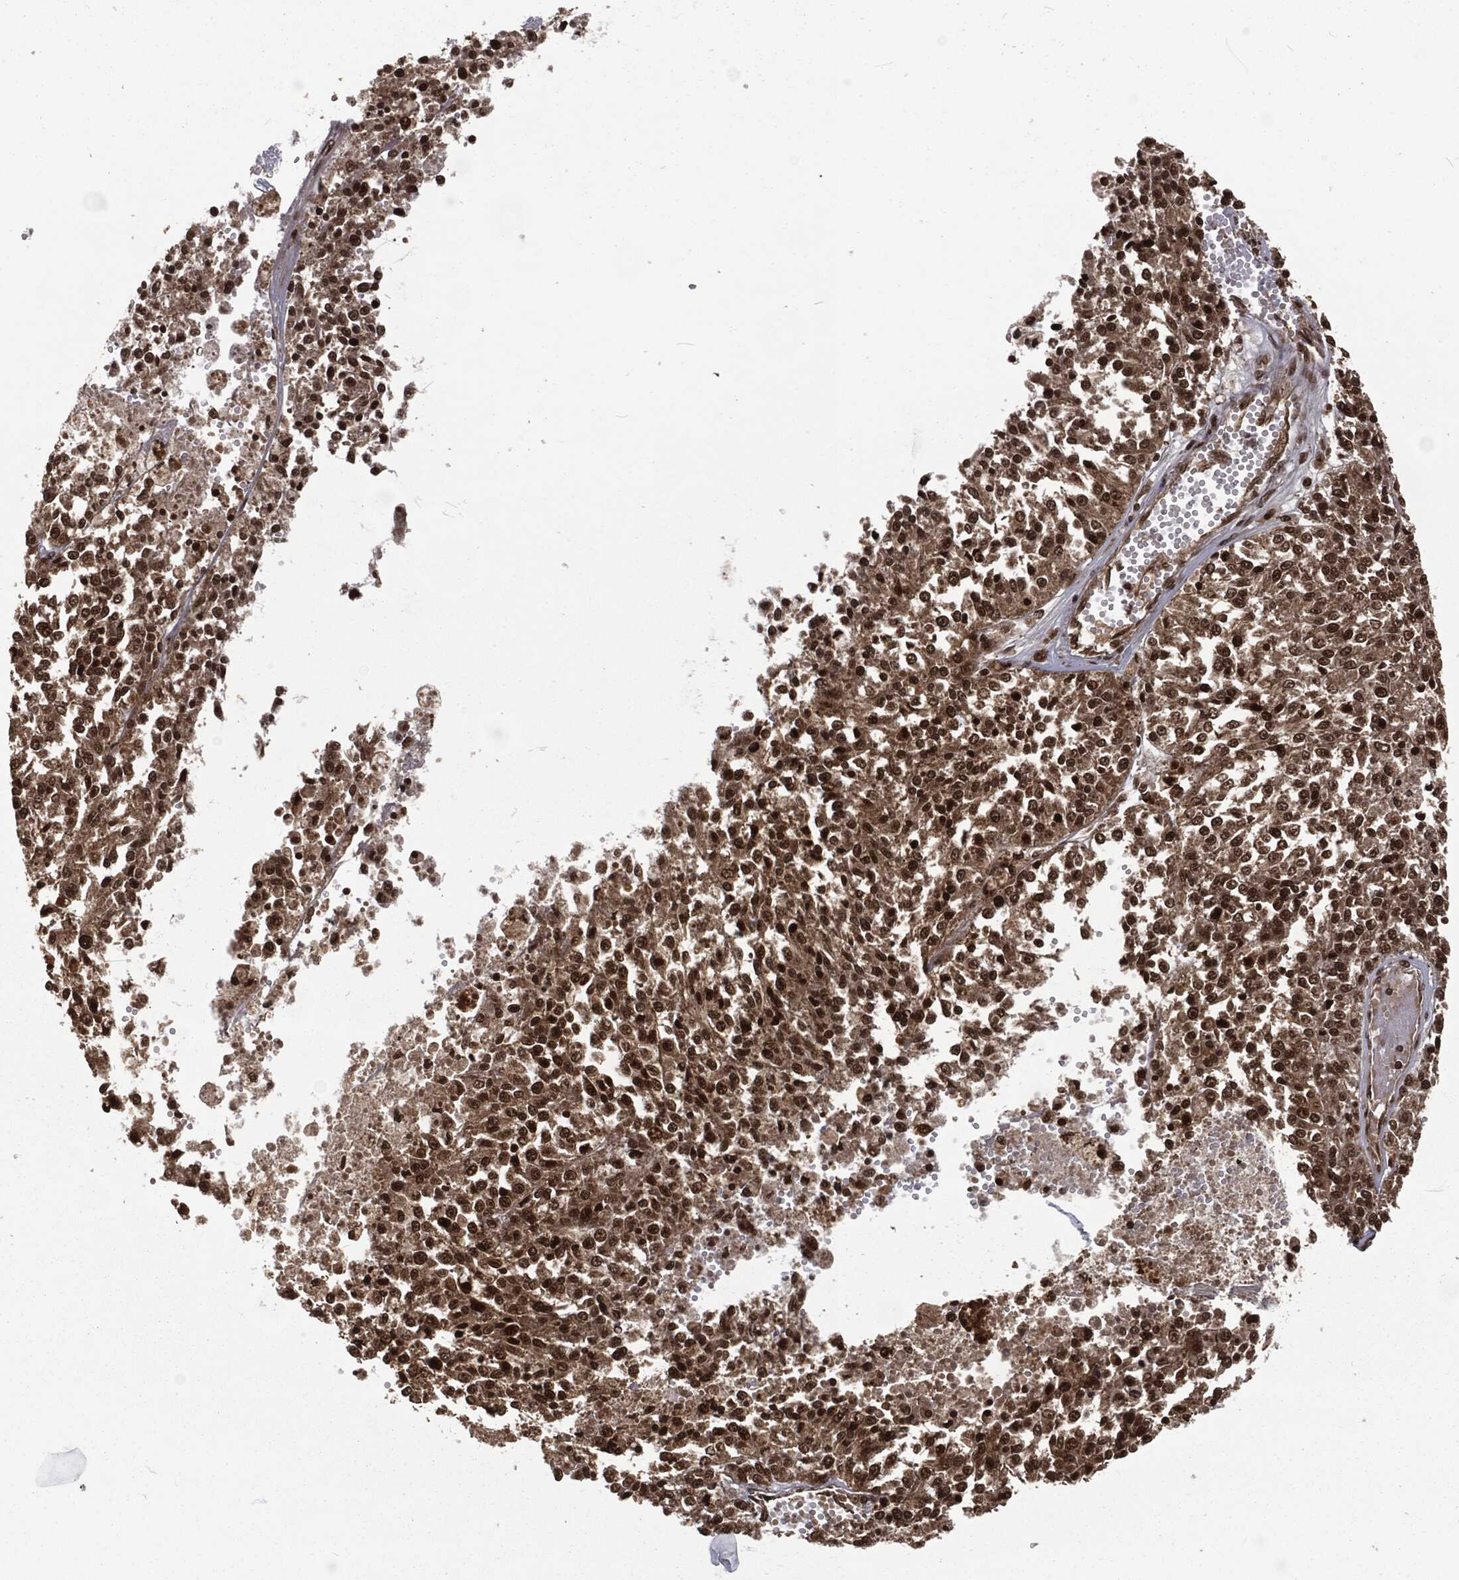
{"staining": {"intensity": "strong", "quantity": "25%-75%", "location": "nuclear"}, "tissue": "melanoma", "cell_type": "Tumor cells", "image_type": "cancer", "snomed": [{"axis": "morphology", "description": "Malignant melanoma, Metastatic site"}, {"axis": "topography", "description": "Lymph node"}], "caption": "Protein expression analysis of human malignant melanoma (metastatic site) reveals strong nuclear expression in approximately 25%-75% of tumor cells.", "gene": "NGRN", "patient": {"sex": "female", "age": 64}}